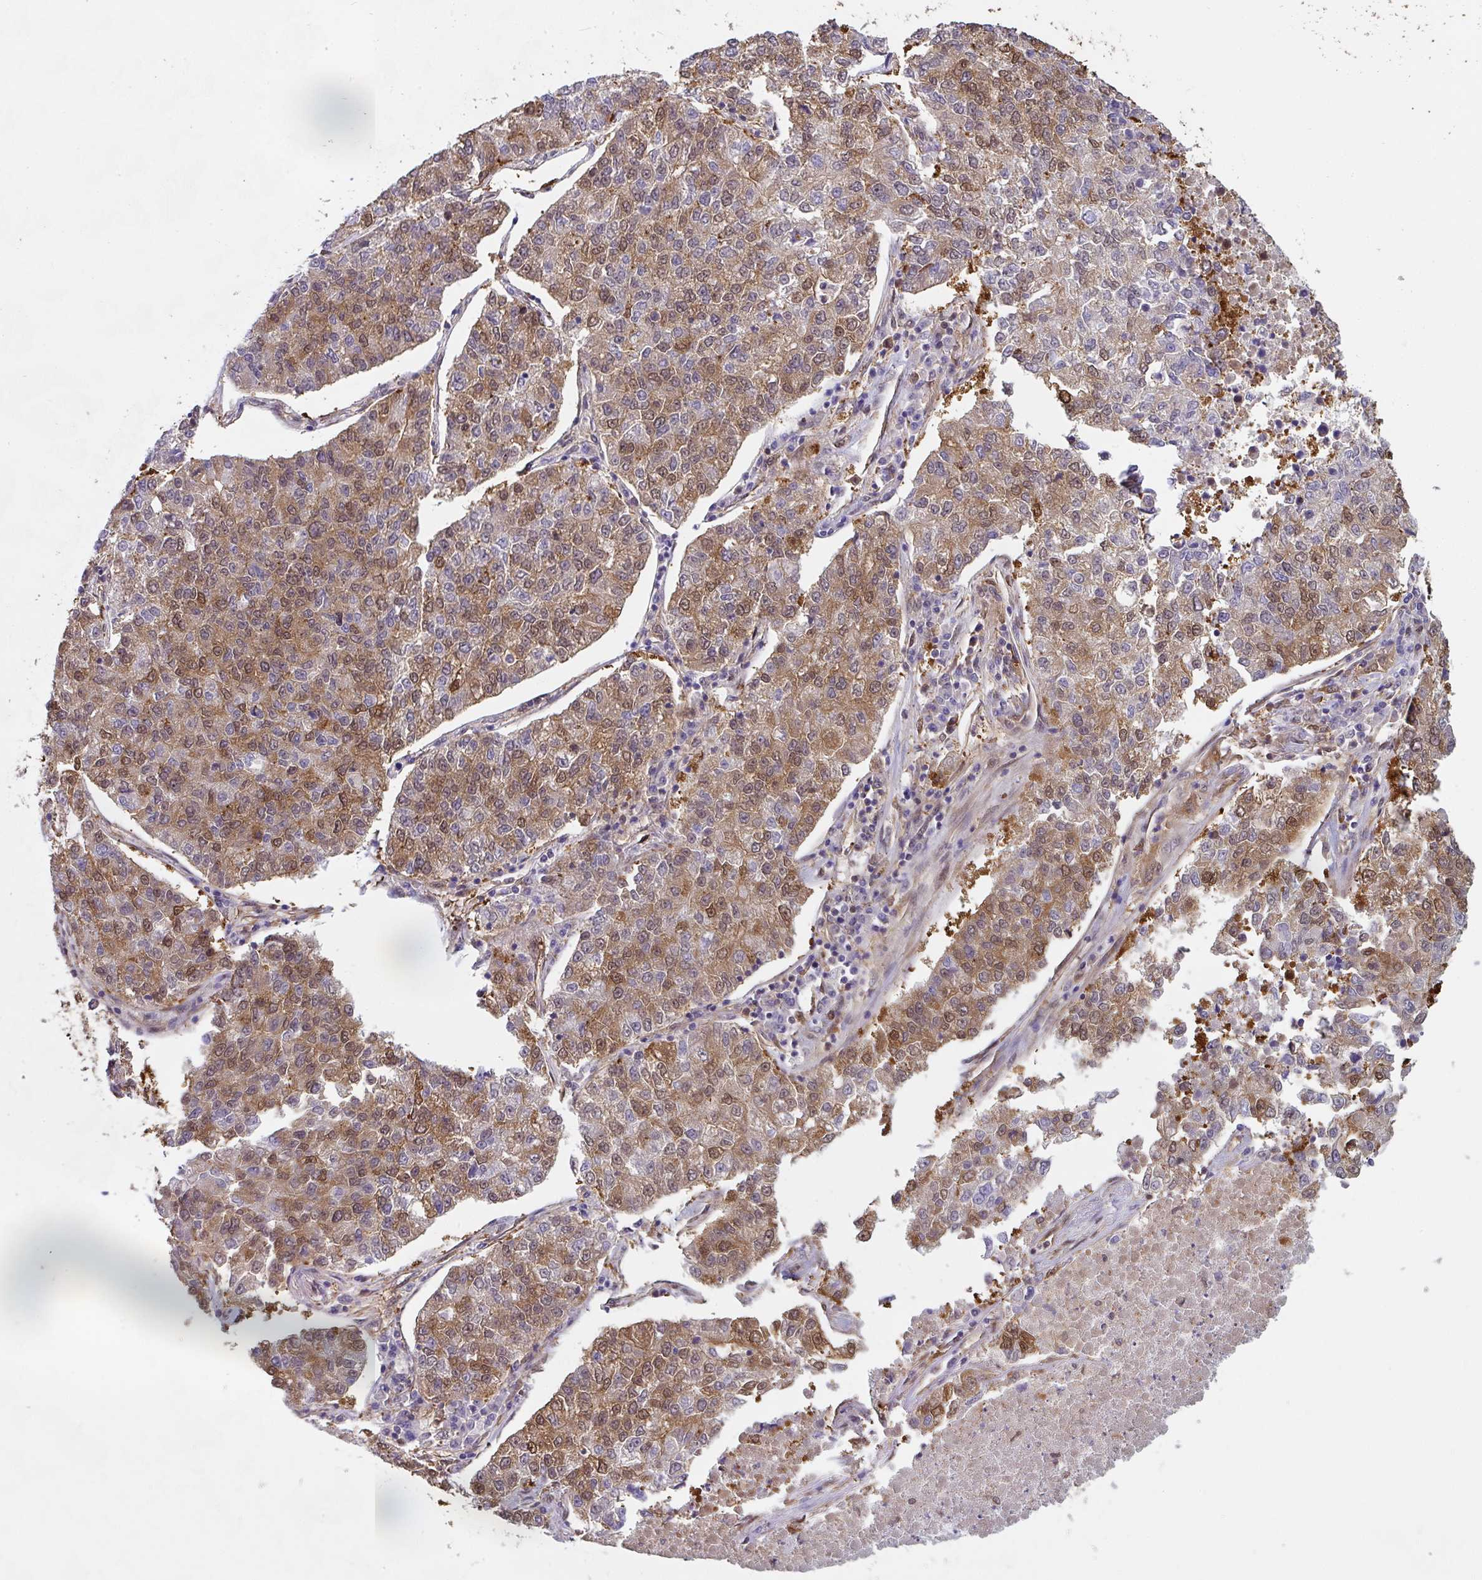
{"staining": {"intensity": "moderate", "quantity": "25%-75%", "location": "cytoplasmic/membranous,nuclear"}, "tissue": "lung cancer", "cell_type": "Tumor cells", "image_type": "cancer", "snomed": [{"axis": "morphology", "description": "Adenocarcinoma, NOS"}, {"axis": "topography", "description": "Lung"}], "caption": "Immunohistochemical staining of human adenocarcinoma (lung) exhibits medium levels of moderate cytoplasmic/membranous and nuclear positivity in approximately 25%-75% of tumor cells. (Stains: DAB in brown, nuclei in blue, Microscopy: brightfield microscopy at high magnification).", "gene": "ST13", "patient": {"sex": "male", "age": 49}}